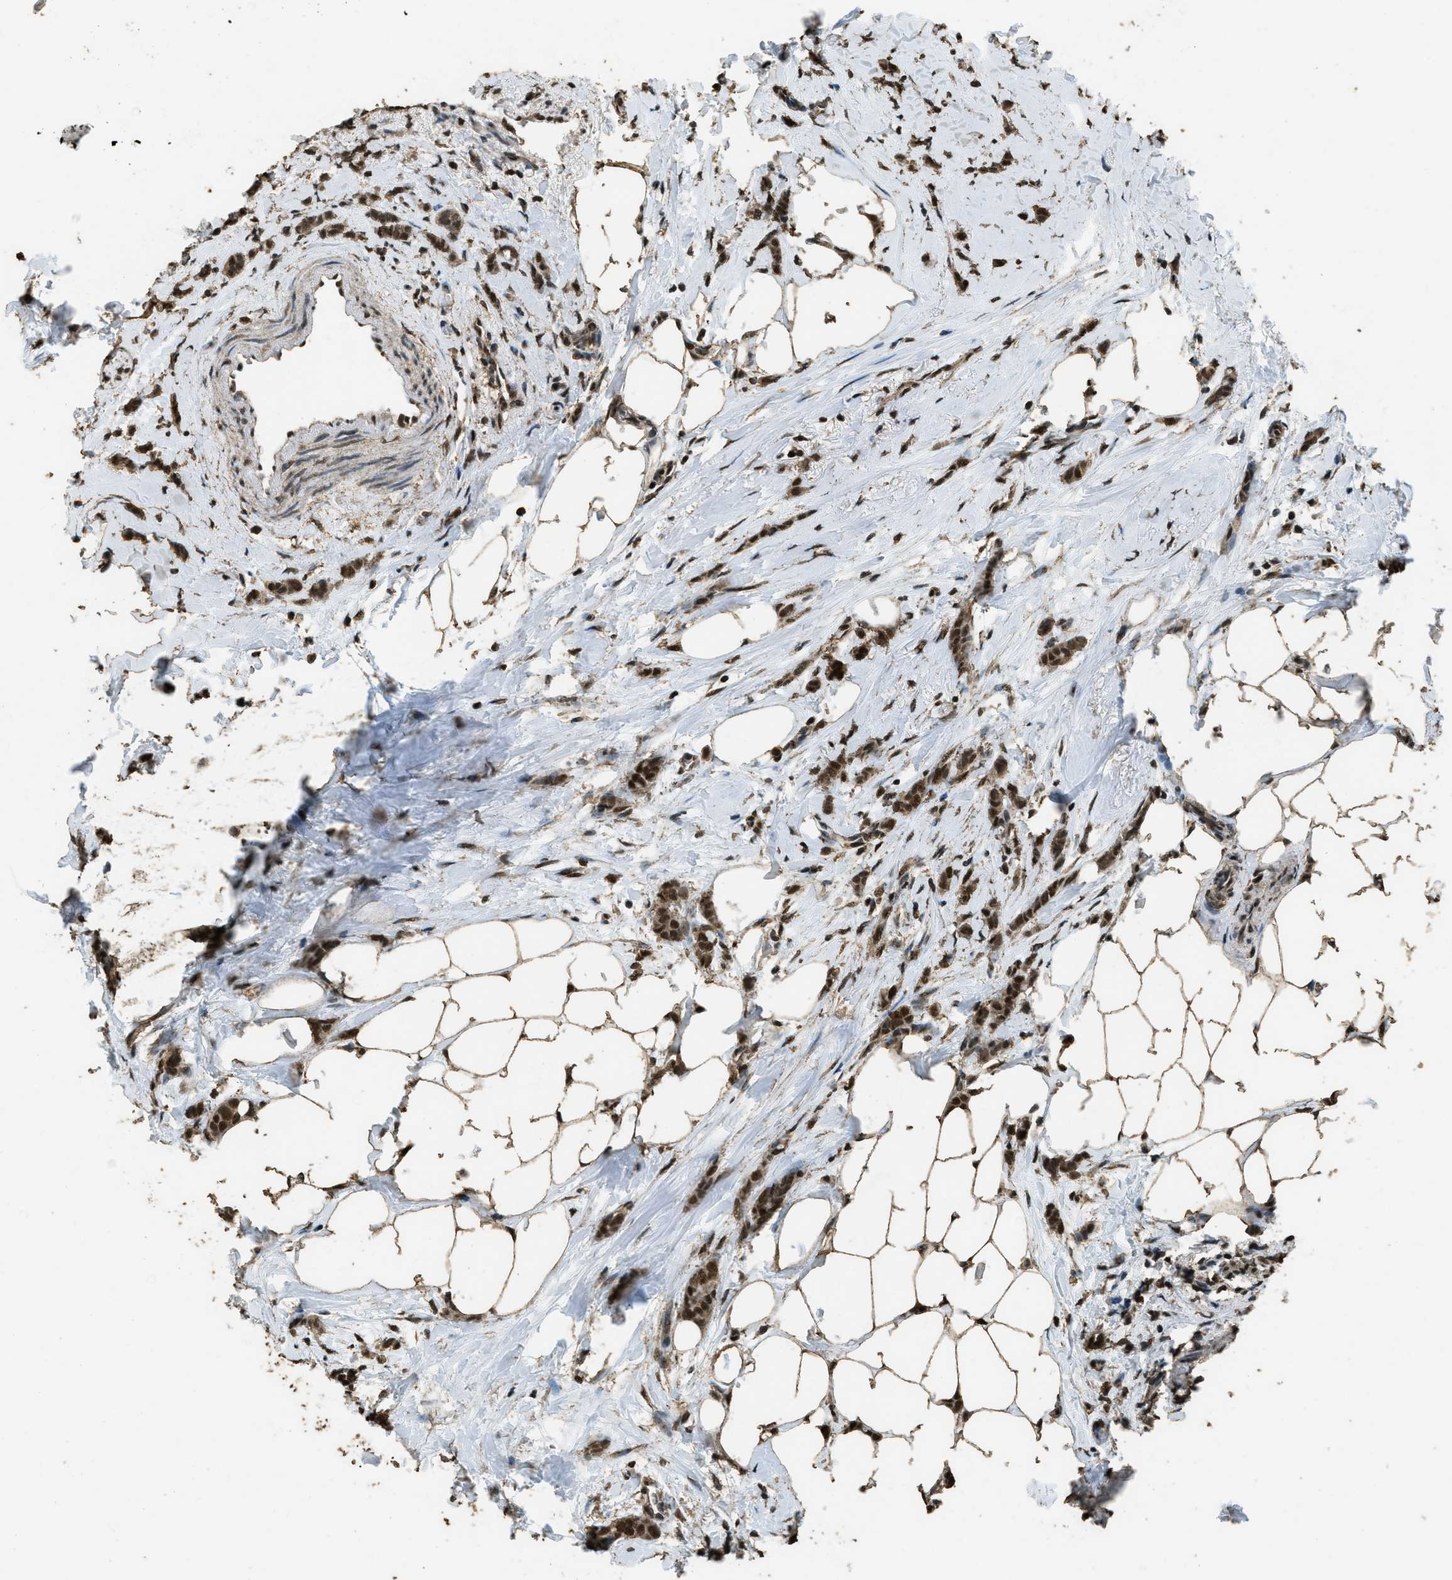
{"staining": {"intensity": "strong", "quantity": ">75%", "location": "nuclear"}, "tissue": "breast cancer", "cell_type": "Tumor cells", "image_type": "cancer", "snomed": [{"axis": "morphology", "description": "Lobular carcinoma, in situ"}, {"axis": "morphology", "description": "Lobular carcinoma"}, {"axis": "topography", "description": "Breast"}], "caption": "Immunohistochemistry of human breast lobular carcinoma in situ shows high levels of strong nuclear expression in about >75% of tumor cells.", "gene": "MYB", "patient": {"sex": "female", "age": 41}}